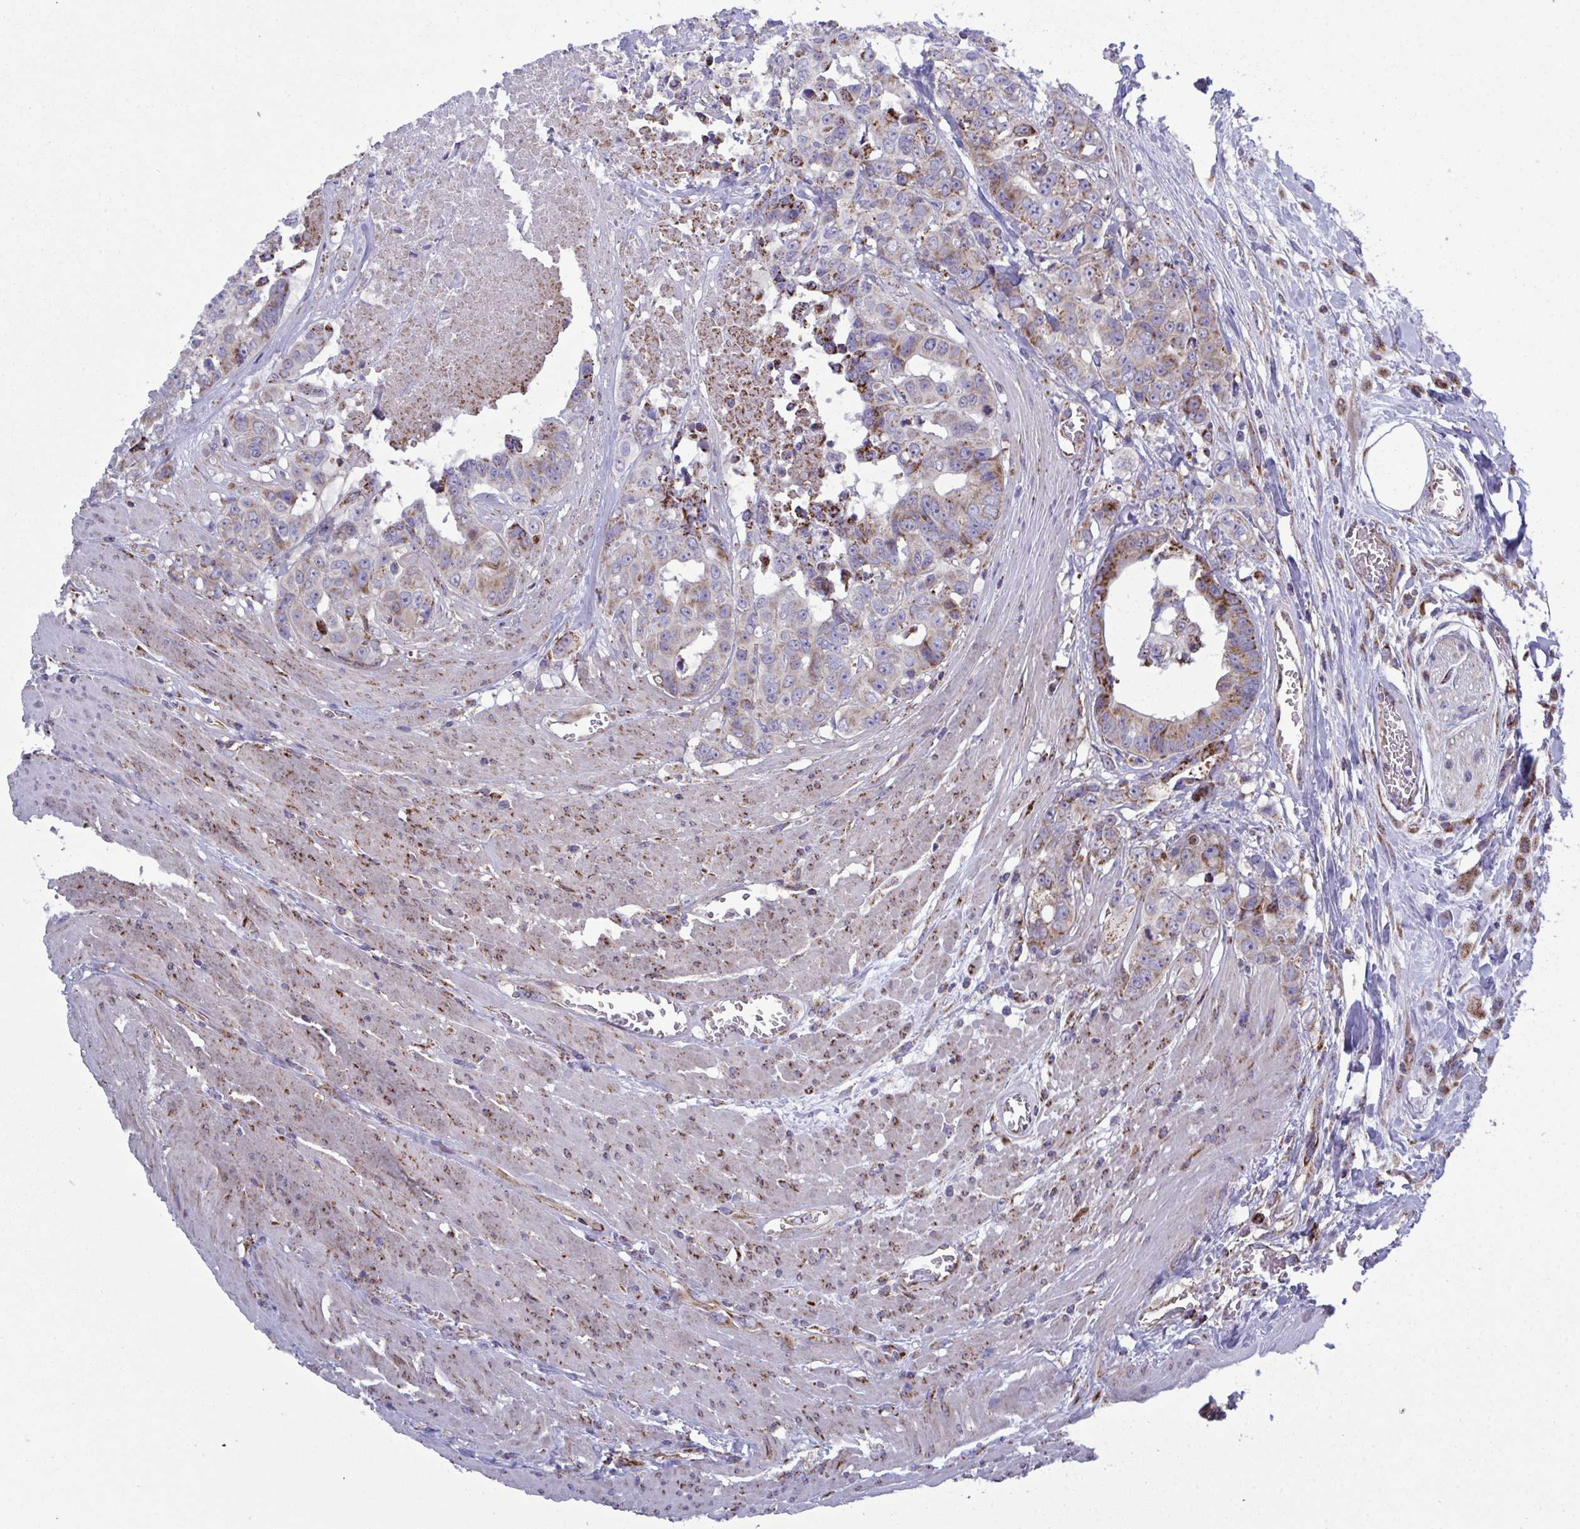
{"staining": {"intensity": "moderate", "quantity": "25%-75%", "location": "cytoplasmic/membranous"}, "tissue": "colorectal cancer", "cell_type": "Tumor cells", "image_type": "cancer", "snomed": [{"axis": "morphology", "description": "Adenocarcinoma, NOS"}, {"axis": "topography", "description": "Rectum"}], "caption": "Human adenocarcinoma (colorectal) stained with a protein marker exhibits moderate staining in tumor cells.", "gene": "CSDE1", "patient": {"sex": "female", "age": 62}}